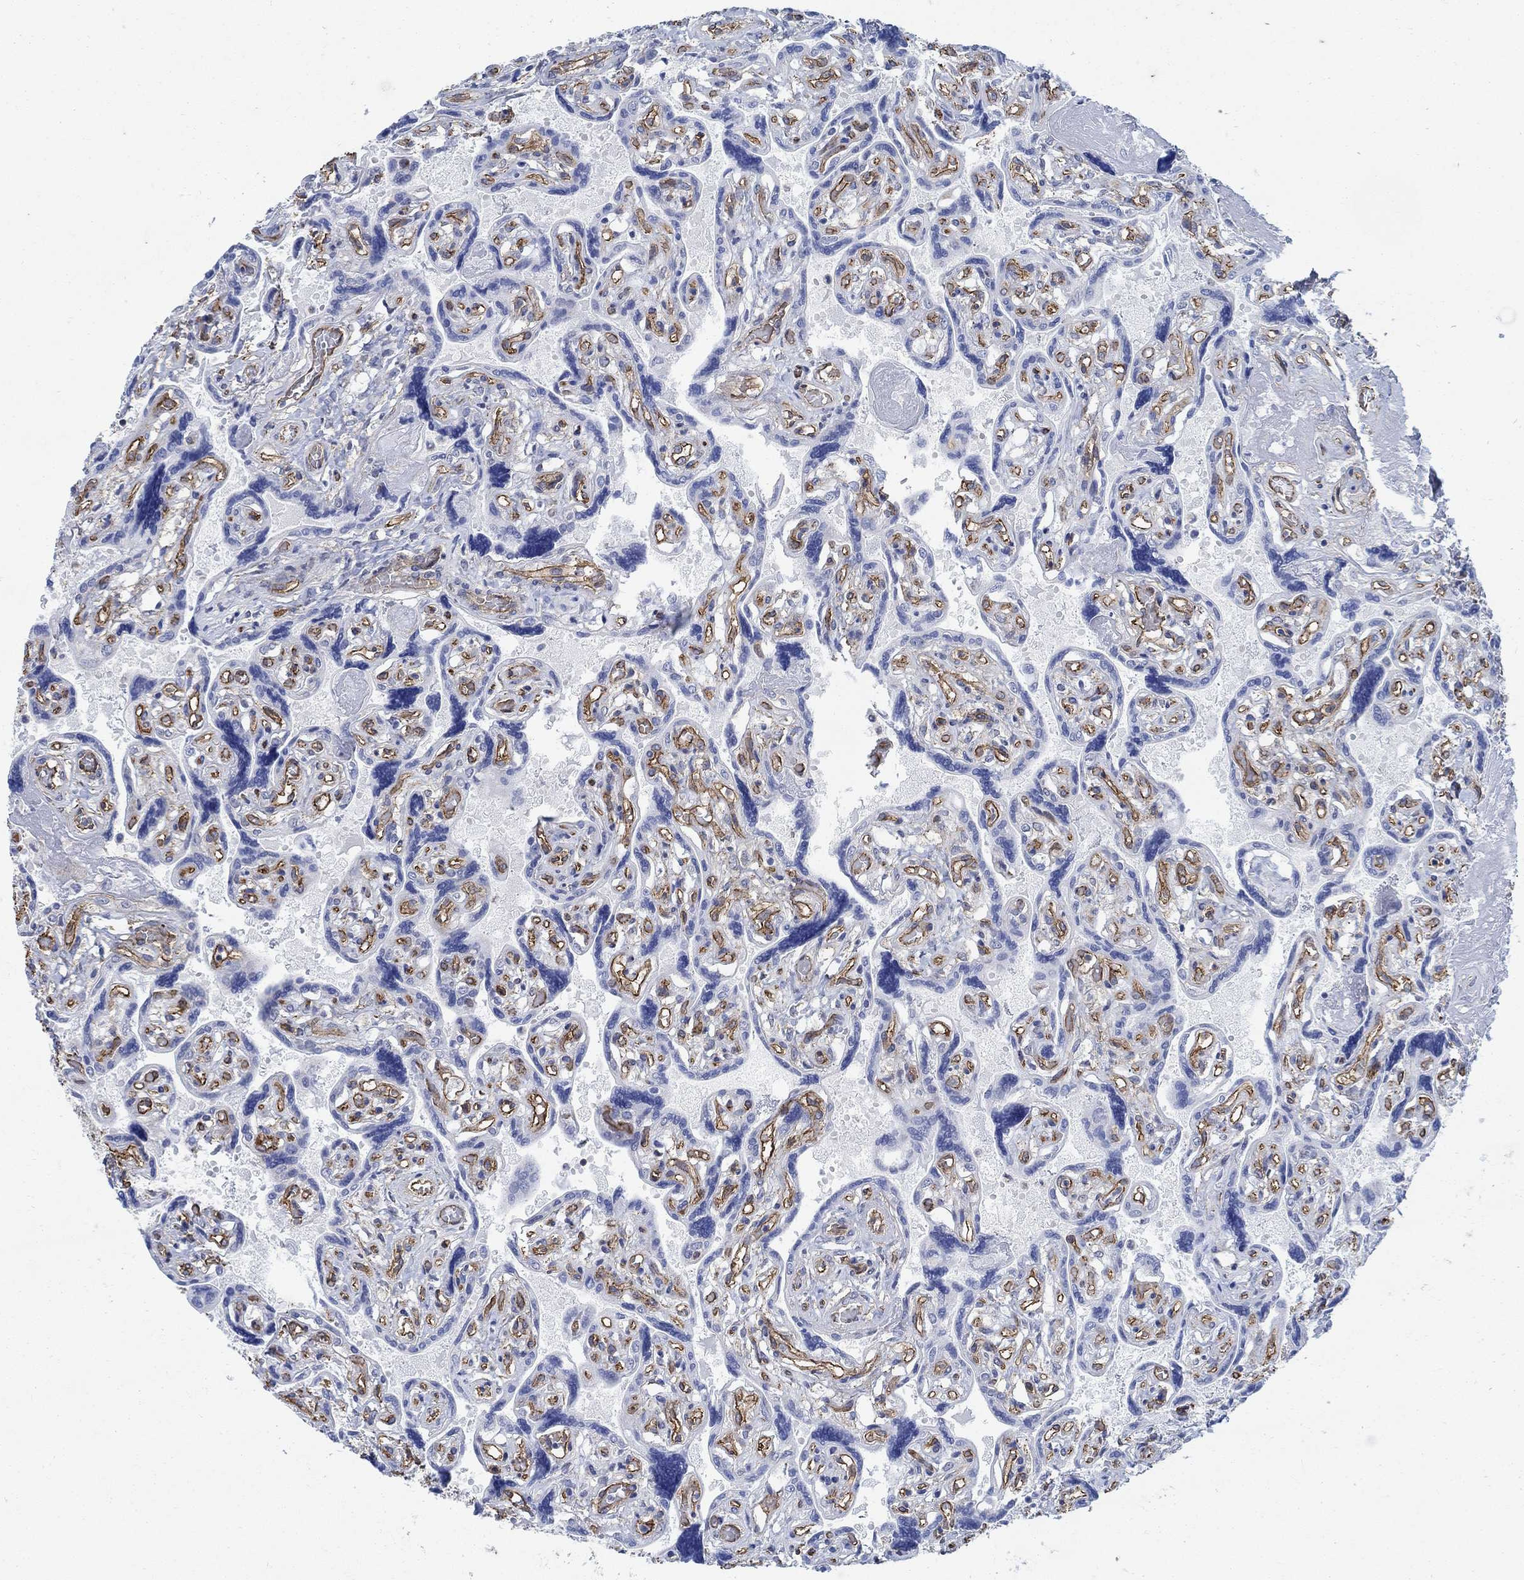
{"staining": {"intensity": "moderate", "quantity": "<25%", "location": "cytoplasmic/membranous"}, "tissue": "placenta", "cell_type": "Decidual cells", "image_type": "normal", "snomed": [{"axis": "morphology", "description": "Normal tissue, NOS"}, {"axis": "topography", "description": "Placenta"}], "caption": "Protein analysis of normal placenta shows moderate cytoplasmic/membranous positivity in about <25% of decidual cells.", "gene": "TMEM198", "patient": {"sex": "female", "age": 32}}